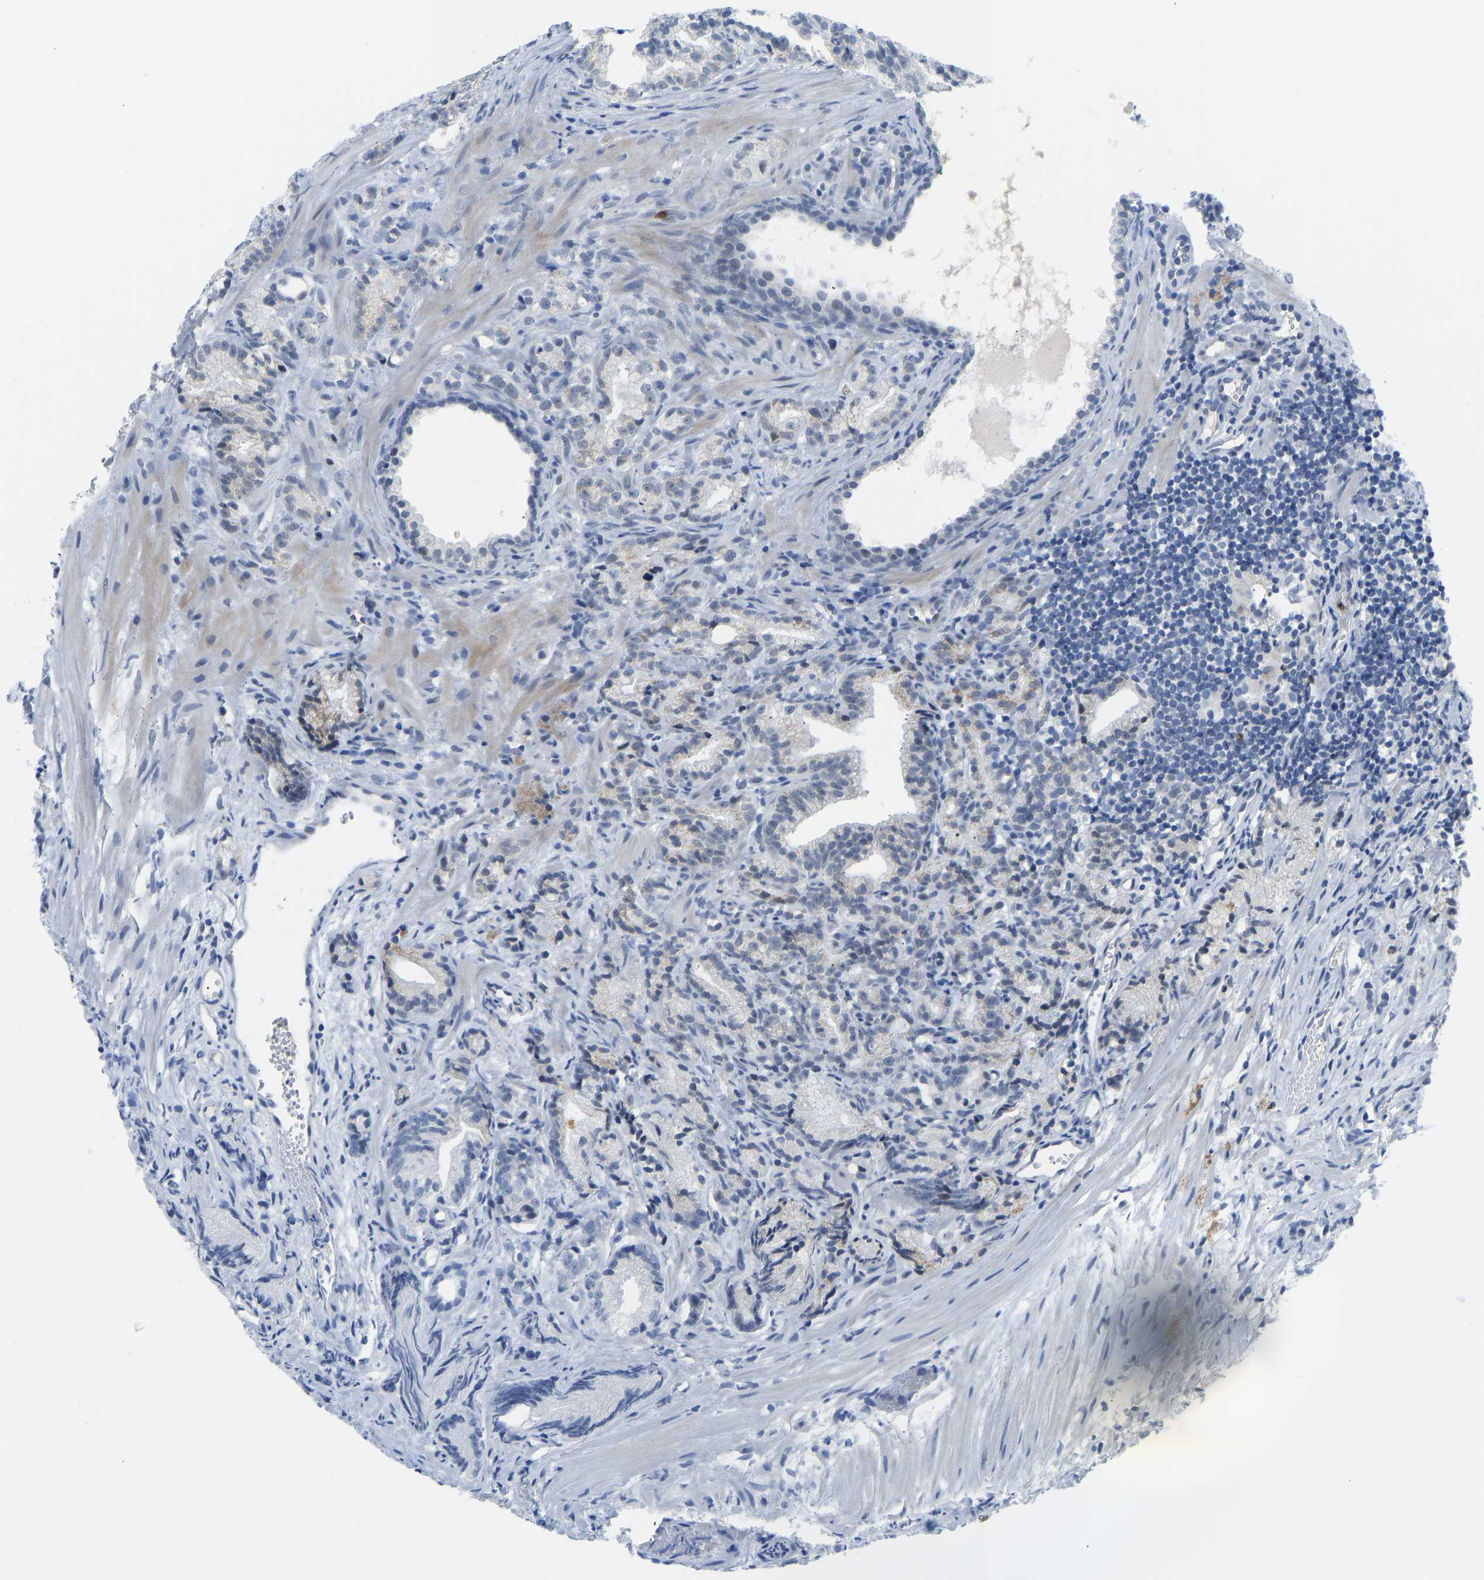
{"staining": {"intensity": "negative", "quantity": "none", "location": "none"}, "tissue": "prostate cancer", "cell_type": "Tumor cells", "image_type": "cancer", "snomed": [{"axis": "morphology", "description": "Adenocarcinoma, Low grade"}, {"axis": "topography", "description": "Prostate"}], "caption": "Tumor cells are negative for protein expression in human prostate cancer. (DAB (3,3'-diaminobenzidine) immunohistochemistry, high magnification).", "gene": "TXNDC2", "patient": {"sex": "male", "age": 89}}